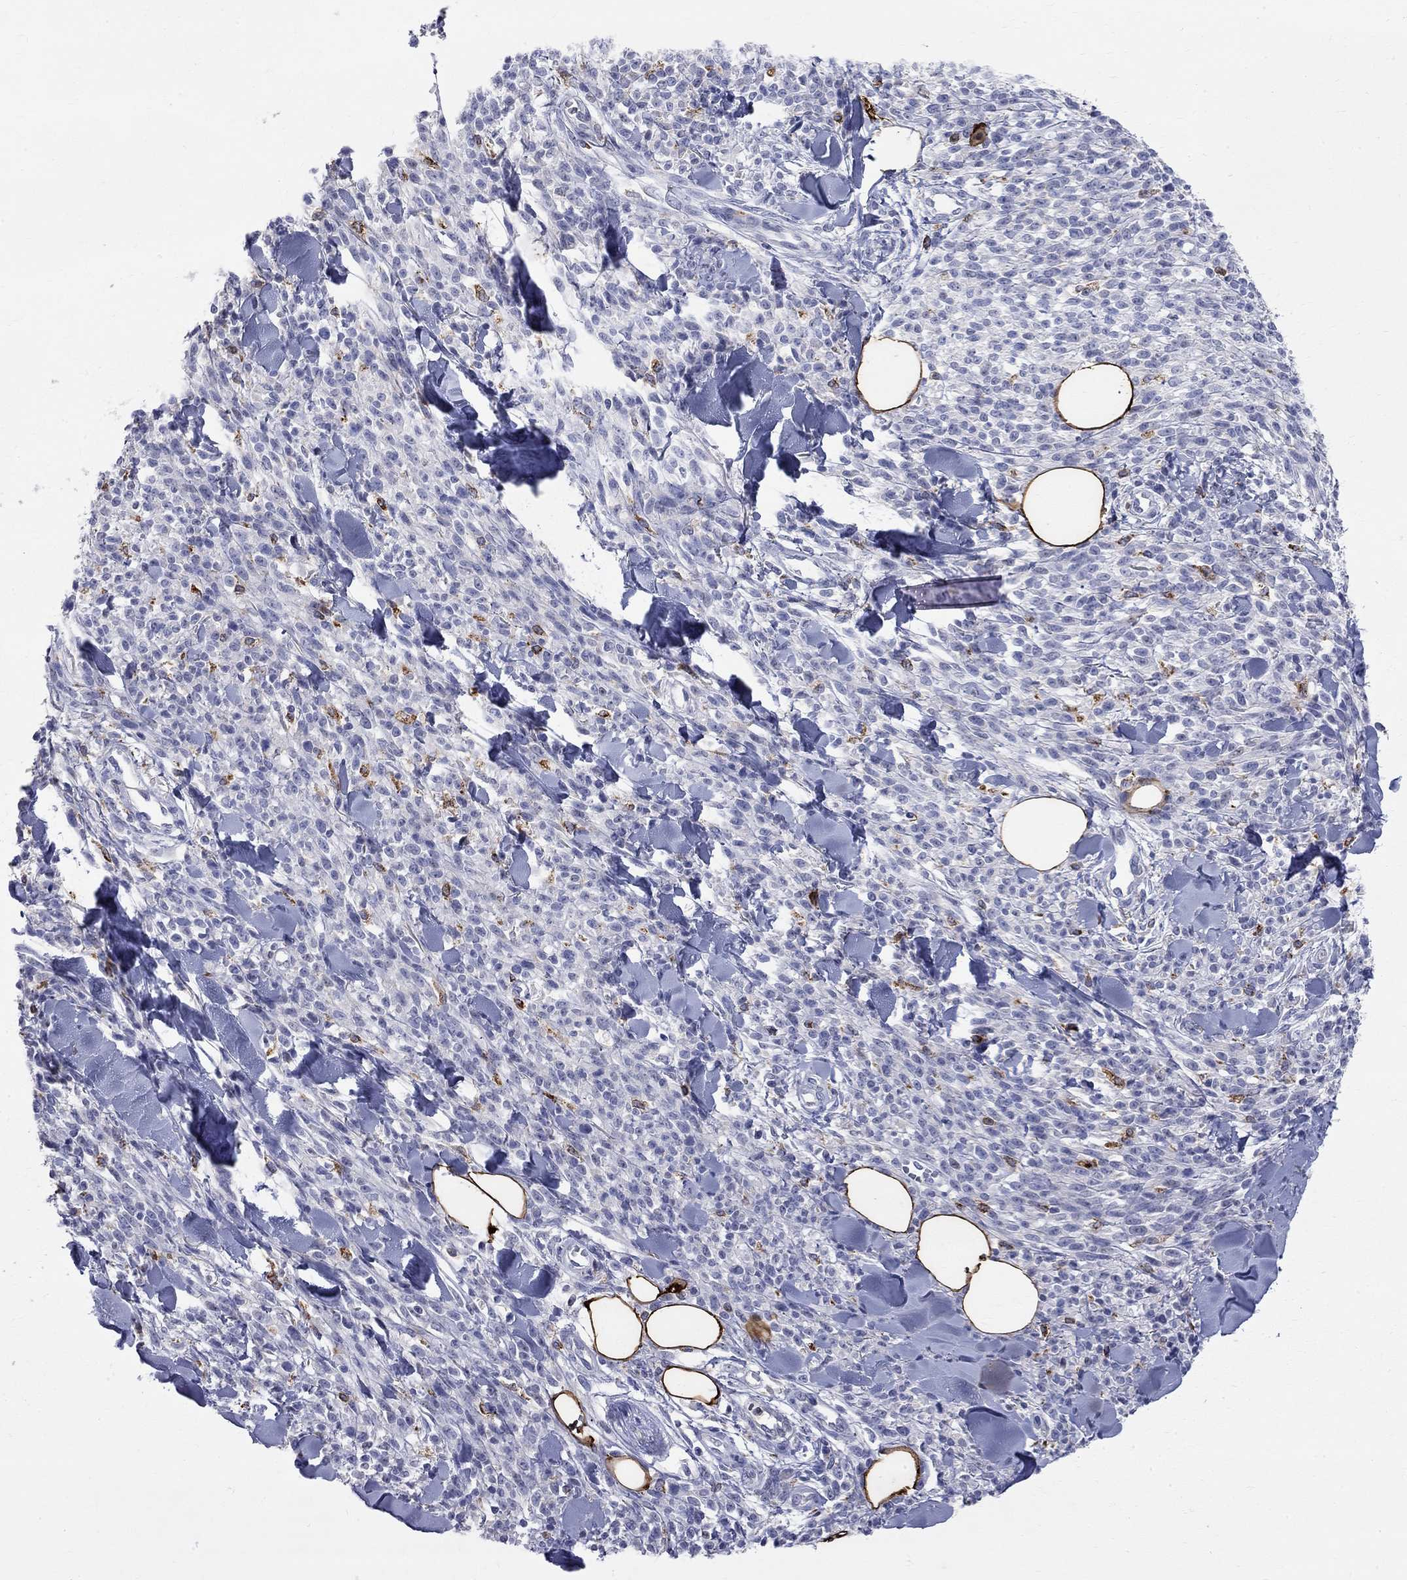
{"staining": {"intensity": "negative", "quantity": "none", "location": "none"}, "tissue": "melanoma", "cell_type": "Tumor cells", "image_type": "cancer", "snomed": [{"axis": "morphology", "description": "Malignant melanoma, NOS"}, {"axis": "topography", "description": "Skin"}, {"axis": "topography", "description": "Skin of trunk"}], "caption": "This is an IHC histopathology image of malignant melanoma. There is no positivity in tumor cells.", "gene": "ACSL1", "patient": {"sex": "male", "age": 74}}